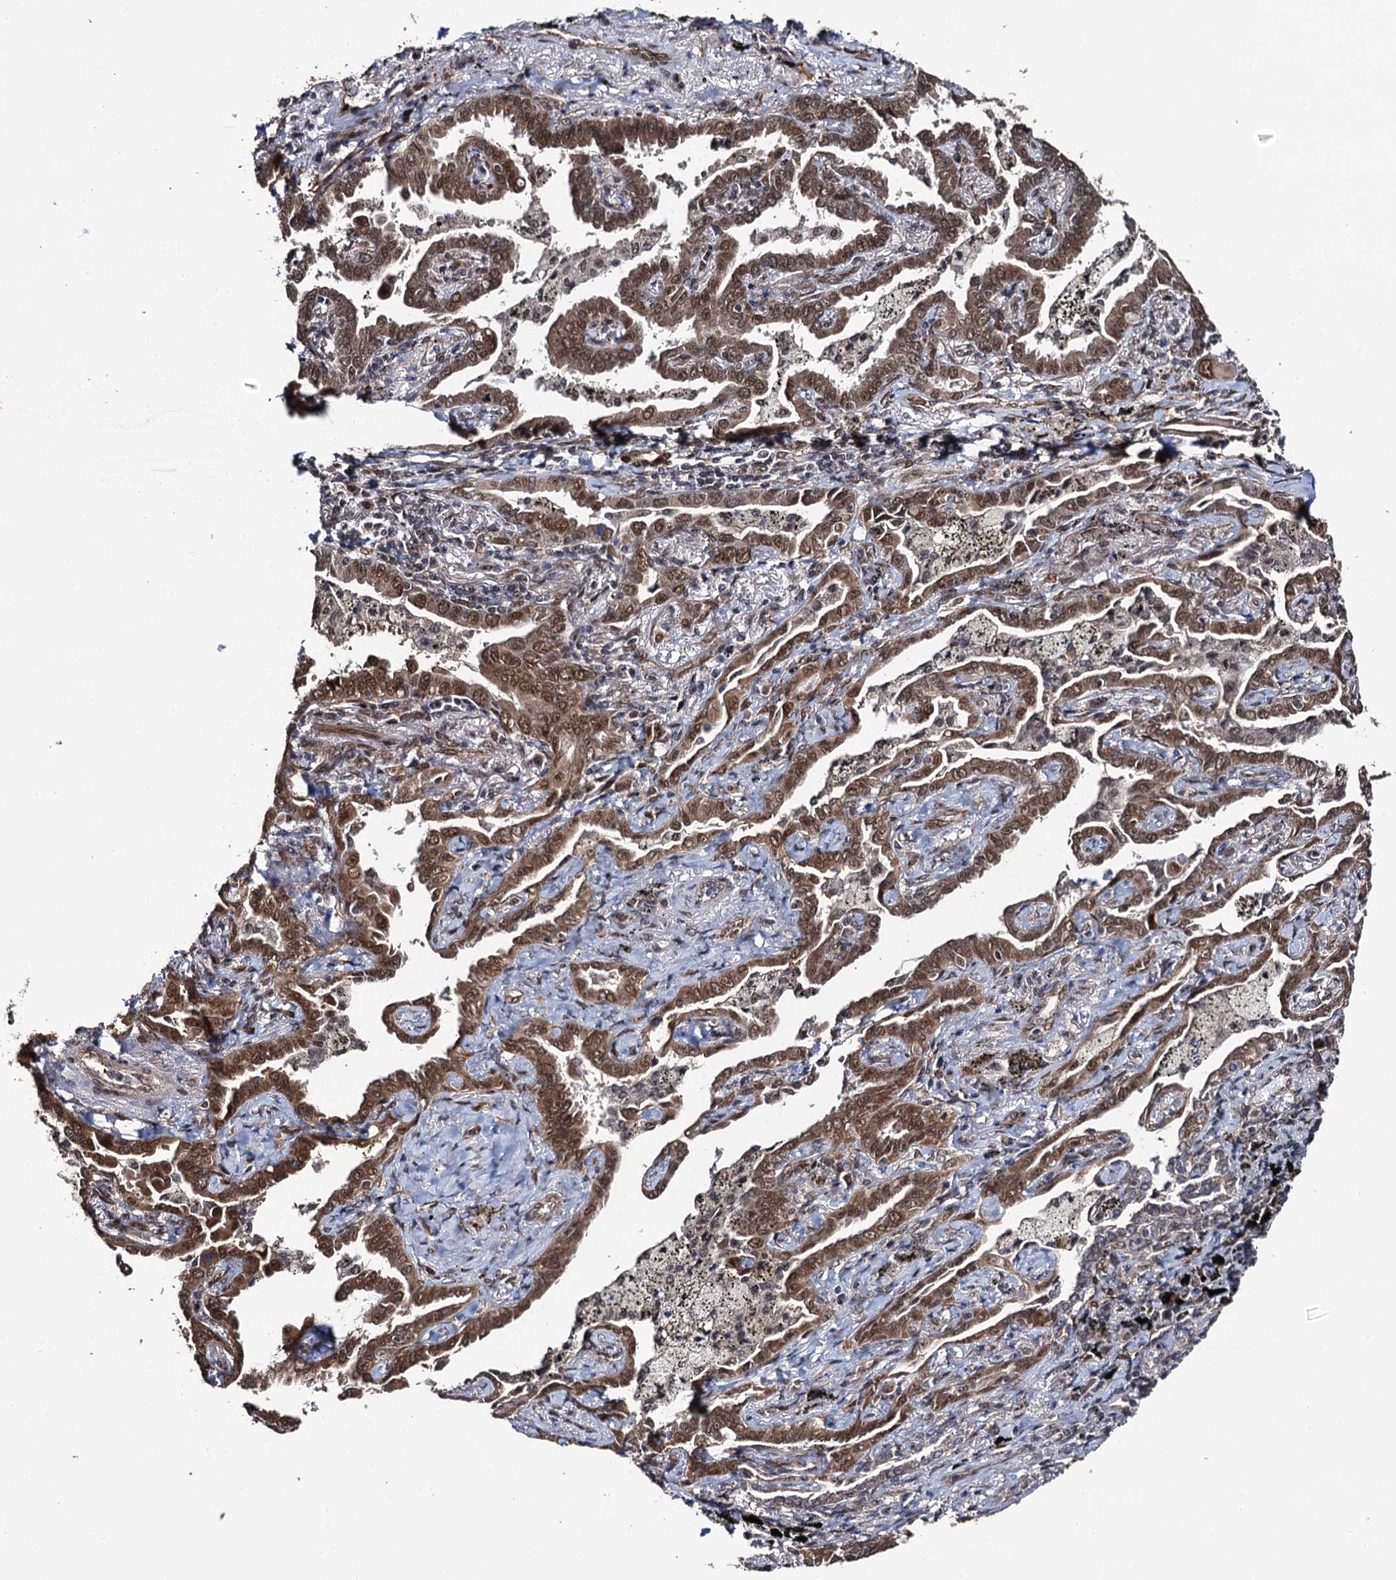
{"staining": {"intensity": "moderate", "quantity": "25%-75%", "location": "cytoplasmic/membranous,nuclear"}, "tissue": "lung cancer", "cell_type": "Tumor cells", "image_type": "cancer", "snomed": [{"axis": "morphology", "description": "Adenocarcinoma, NOS"}, {"axis": "topography", "description": "Lung"}], "caption": "Lung cancer stained with immunohistochemistry shows moderate cytoplasmic/membranous and nuclear expression in about 25%-75% of tumor cells.", "gene": "LRRC63", "patient": {"sex": "male", "age": 67}}